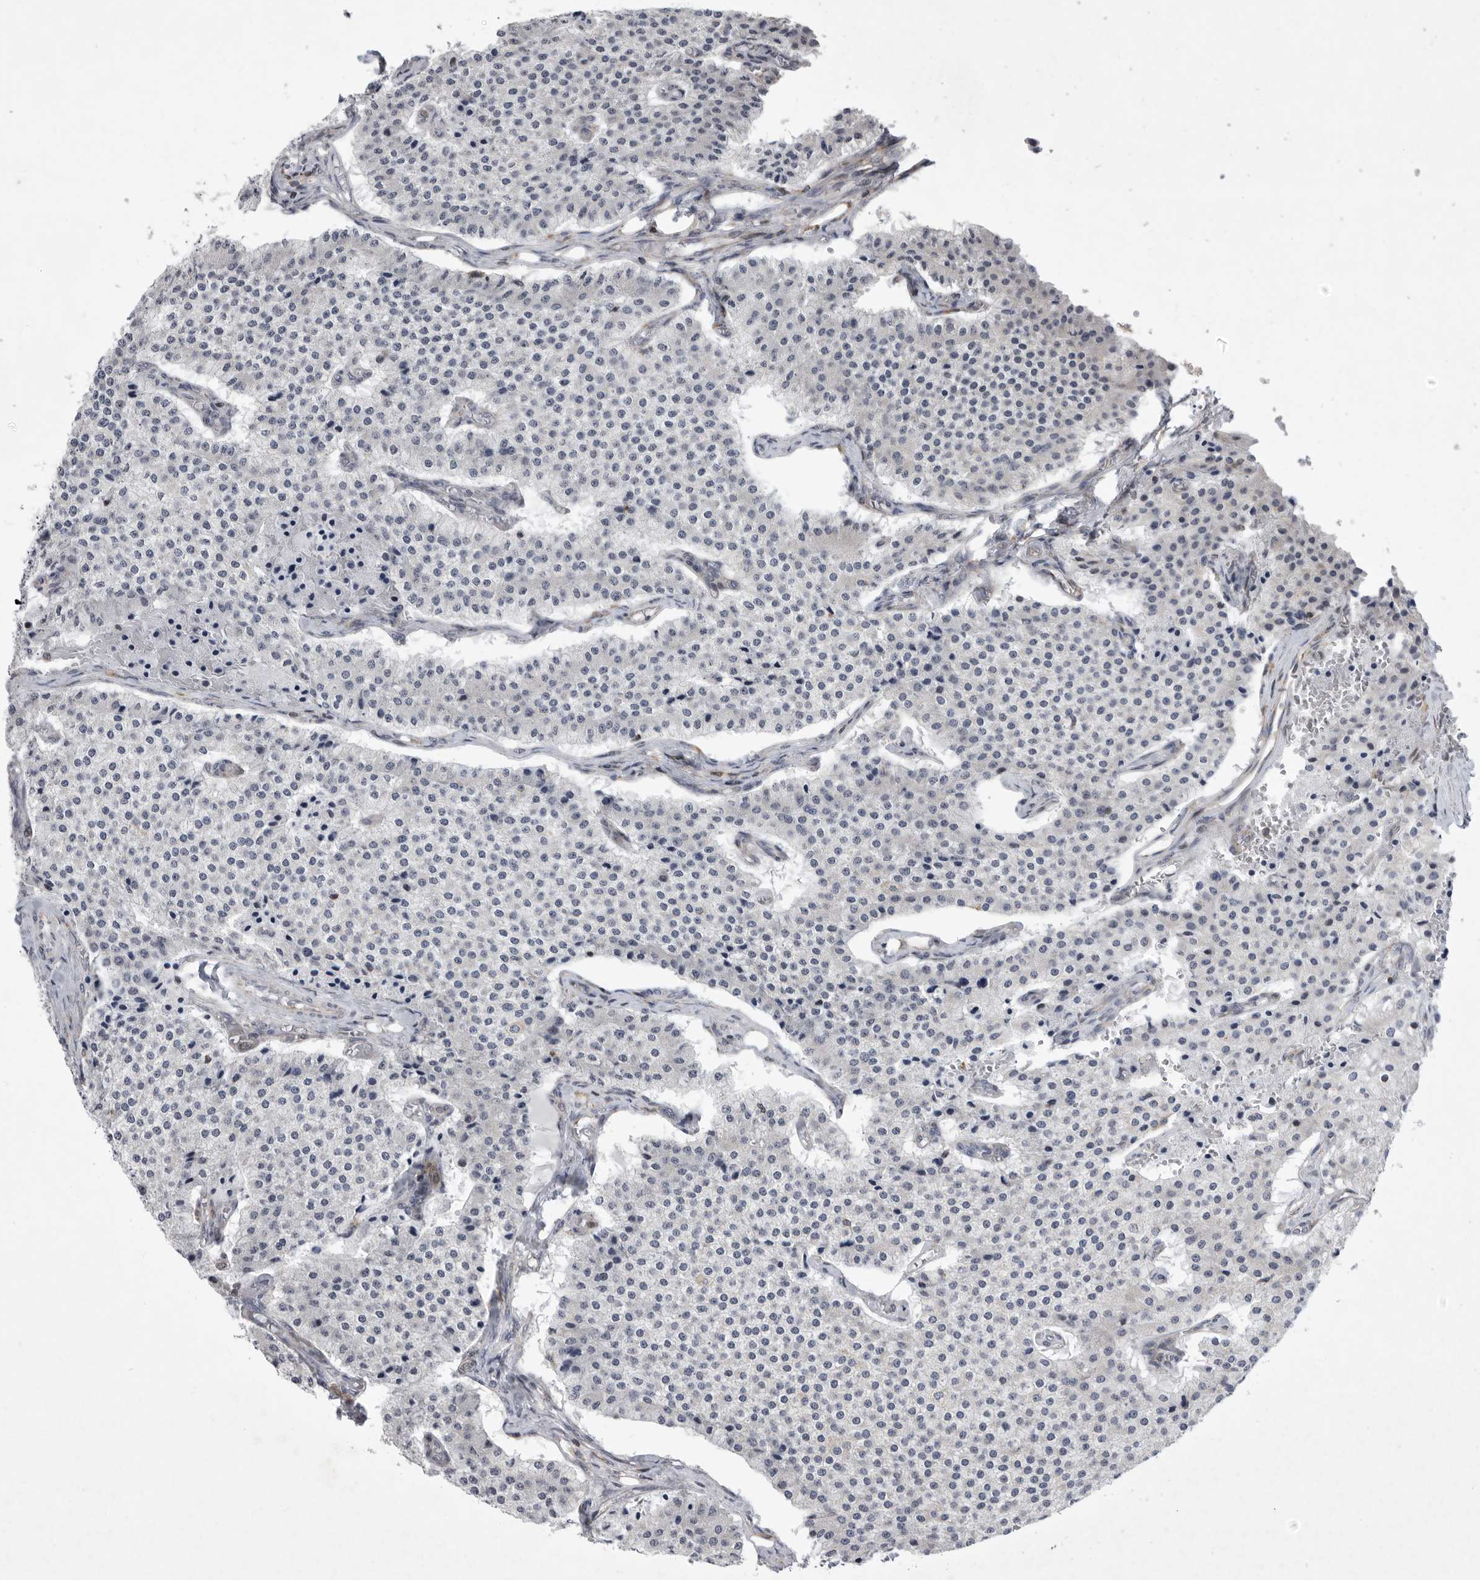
{"staining": {"intensity": "negative", "quantity": "none", "location": "none"}, "tissue": "carcinoid", "cell_type": "Tumor cells", "image_type": "cancer", "snomed": [{"axis": "morphology", "description": "Carcinoid, malignant, NOS"}, {"axis": "topography", "description": "Colon"}], "caption": "Carcinoid (malignant) stained for a protein using immunohistochemistry (IHC) demonstrates no staining tumor cells.", "gene": "MPZL1", "patient": {"sex": "female", "age": 52}}